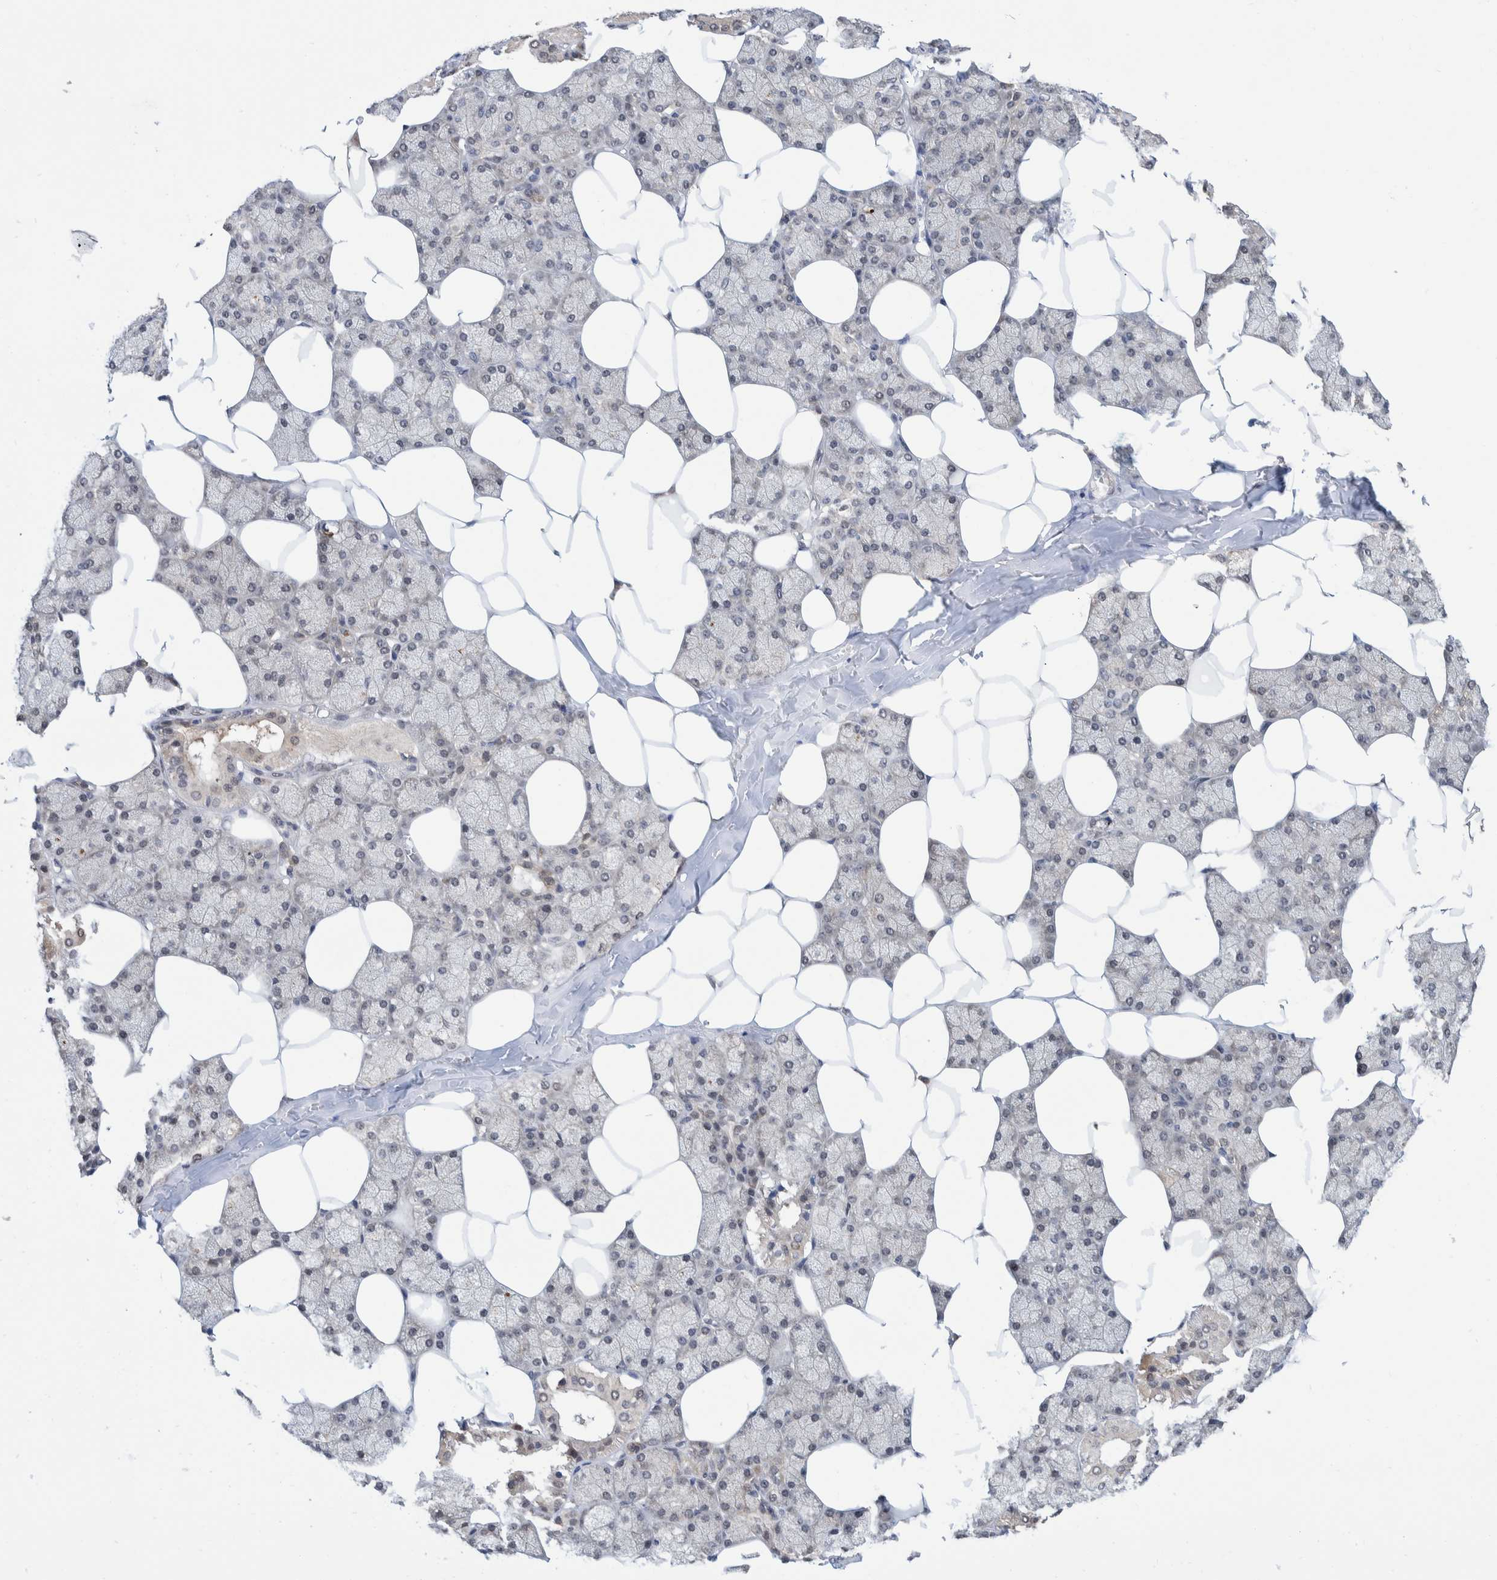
{"staining": {"intensity": "moderate", "quantity": "<25%", "location": "cytoplasmic/membranous"}, "tissue": "salivary gland", "cell_type": "Glandular cells", "image_type": "normal", "snomed": [{"axis": "morphology", "description": "Normal tissue, NOS"}, {"axis": "topography", "description": "Salivary gland"}], "caption": "Protein staining of unremarkable salivary gland shows moderate cytoplasmic/membranous expression in approximately <25% of glandular cells.", "gene": "PLPBP", "patient": {"sex": "male", "age": 62}}